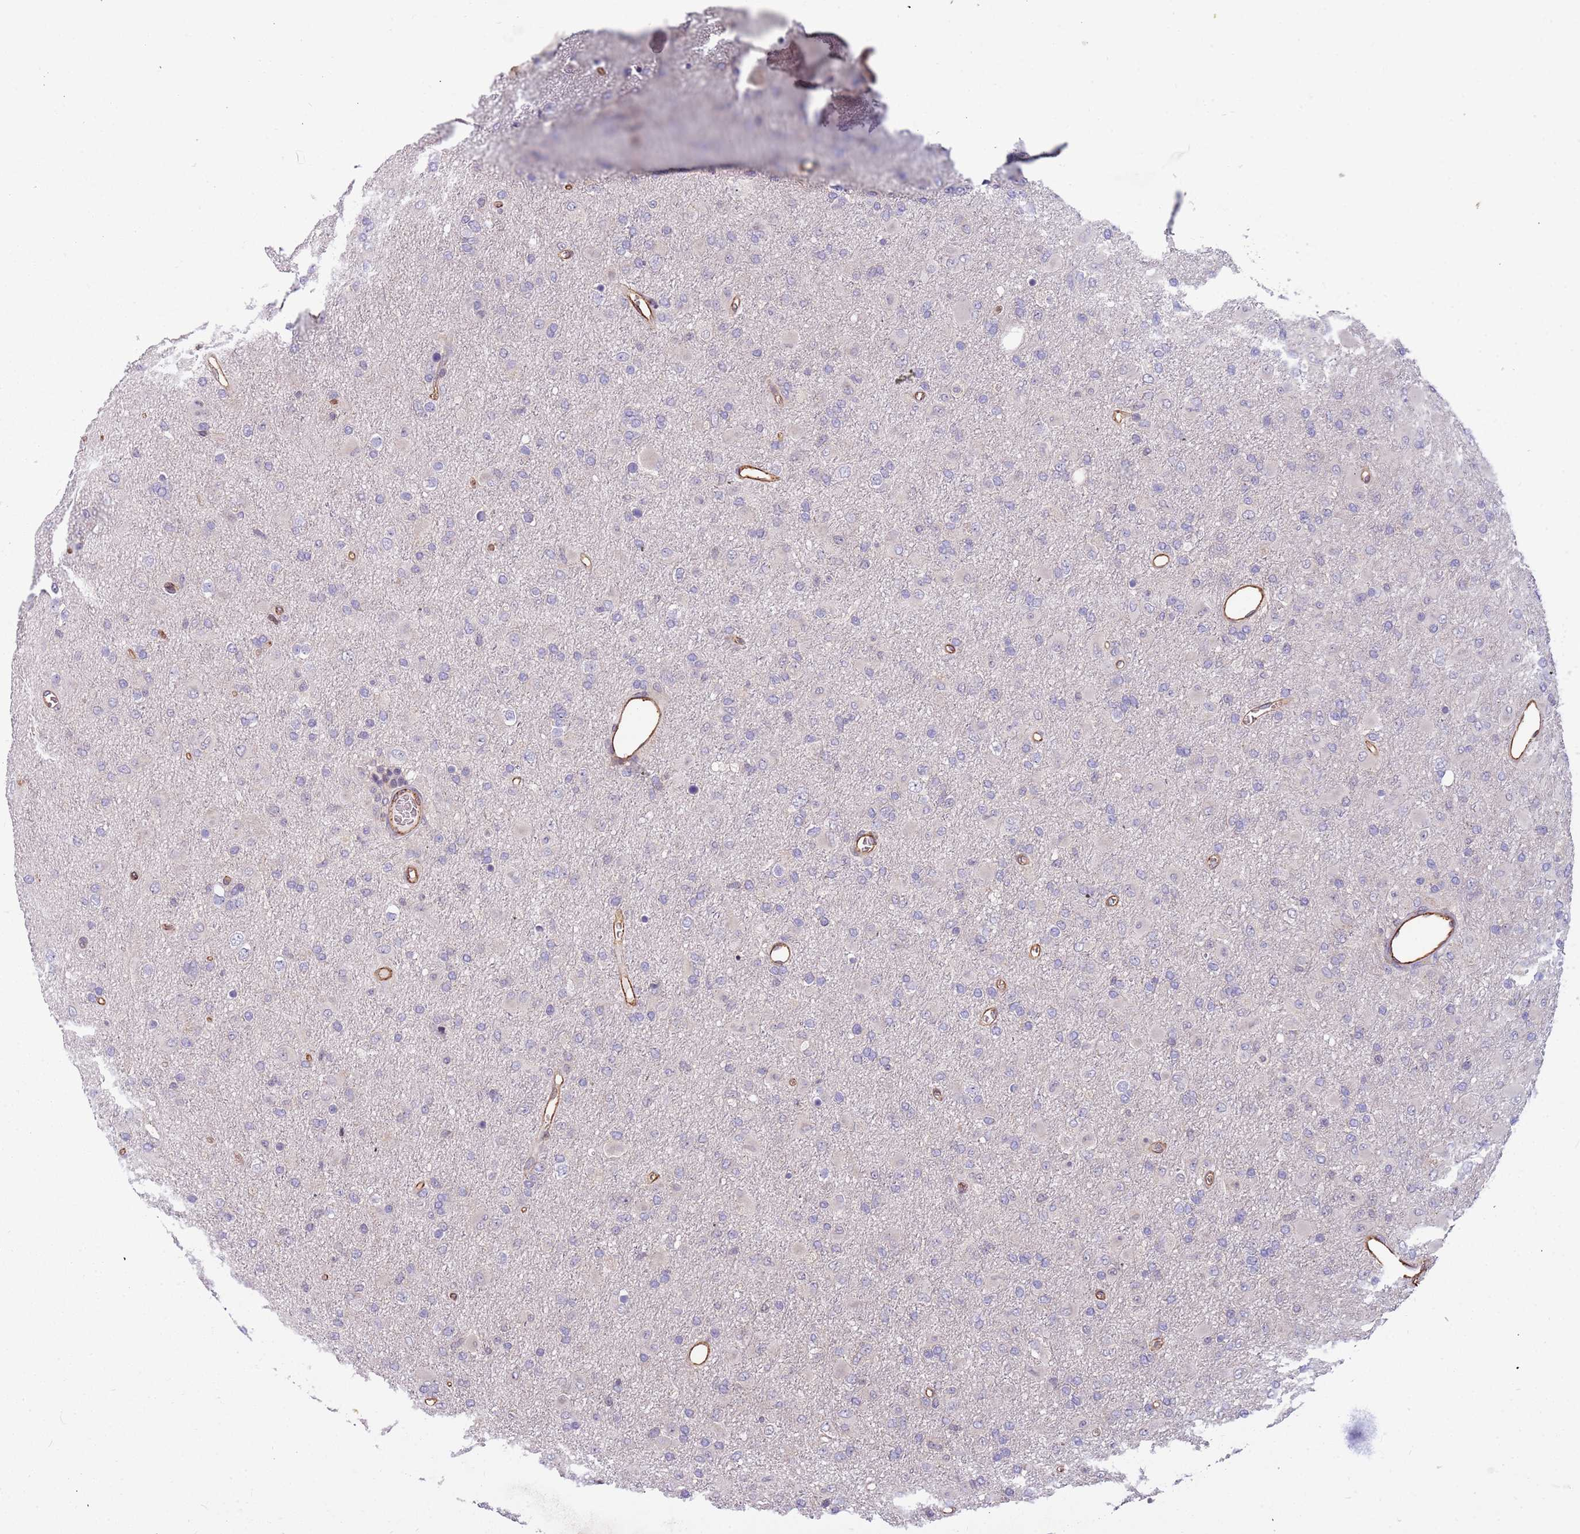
{"staining": {"intensity": "negative", "quantity": "none", "location": "none"}, "tissue": "glioma", "cell_type": "Tumor cells", "image_type": "cancer", "snomed": [{"axis": "morphology", "description": "Glioma, malignant, Low grade"}, {"axis": "topography", "description": "Brain"}], "caption": "Immunohistochemistry of glioma reveals no expression in tumor cells.", "gene": "ARHGEF5", "patient": {"sex": "male", "age": 65}}